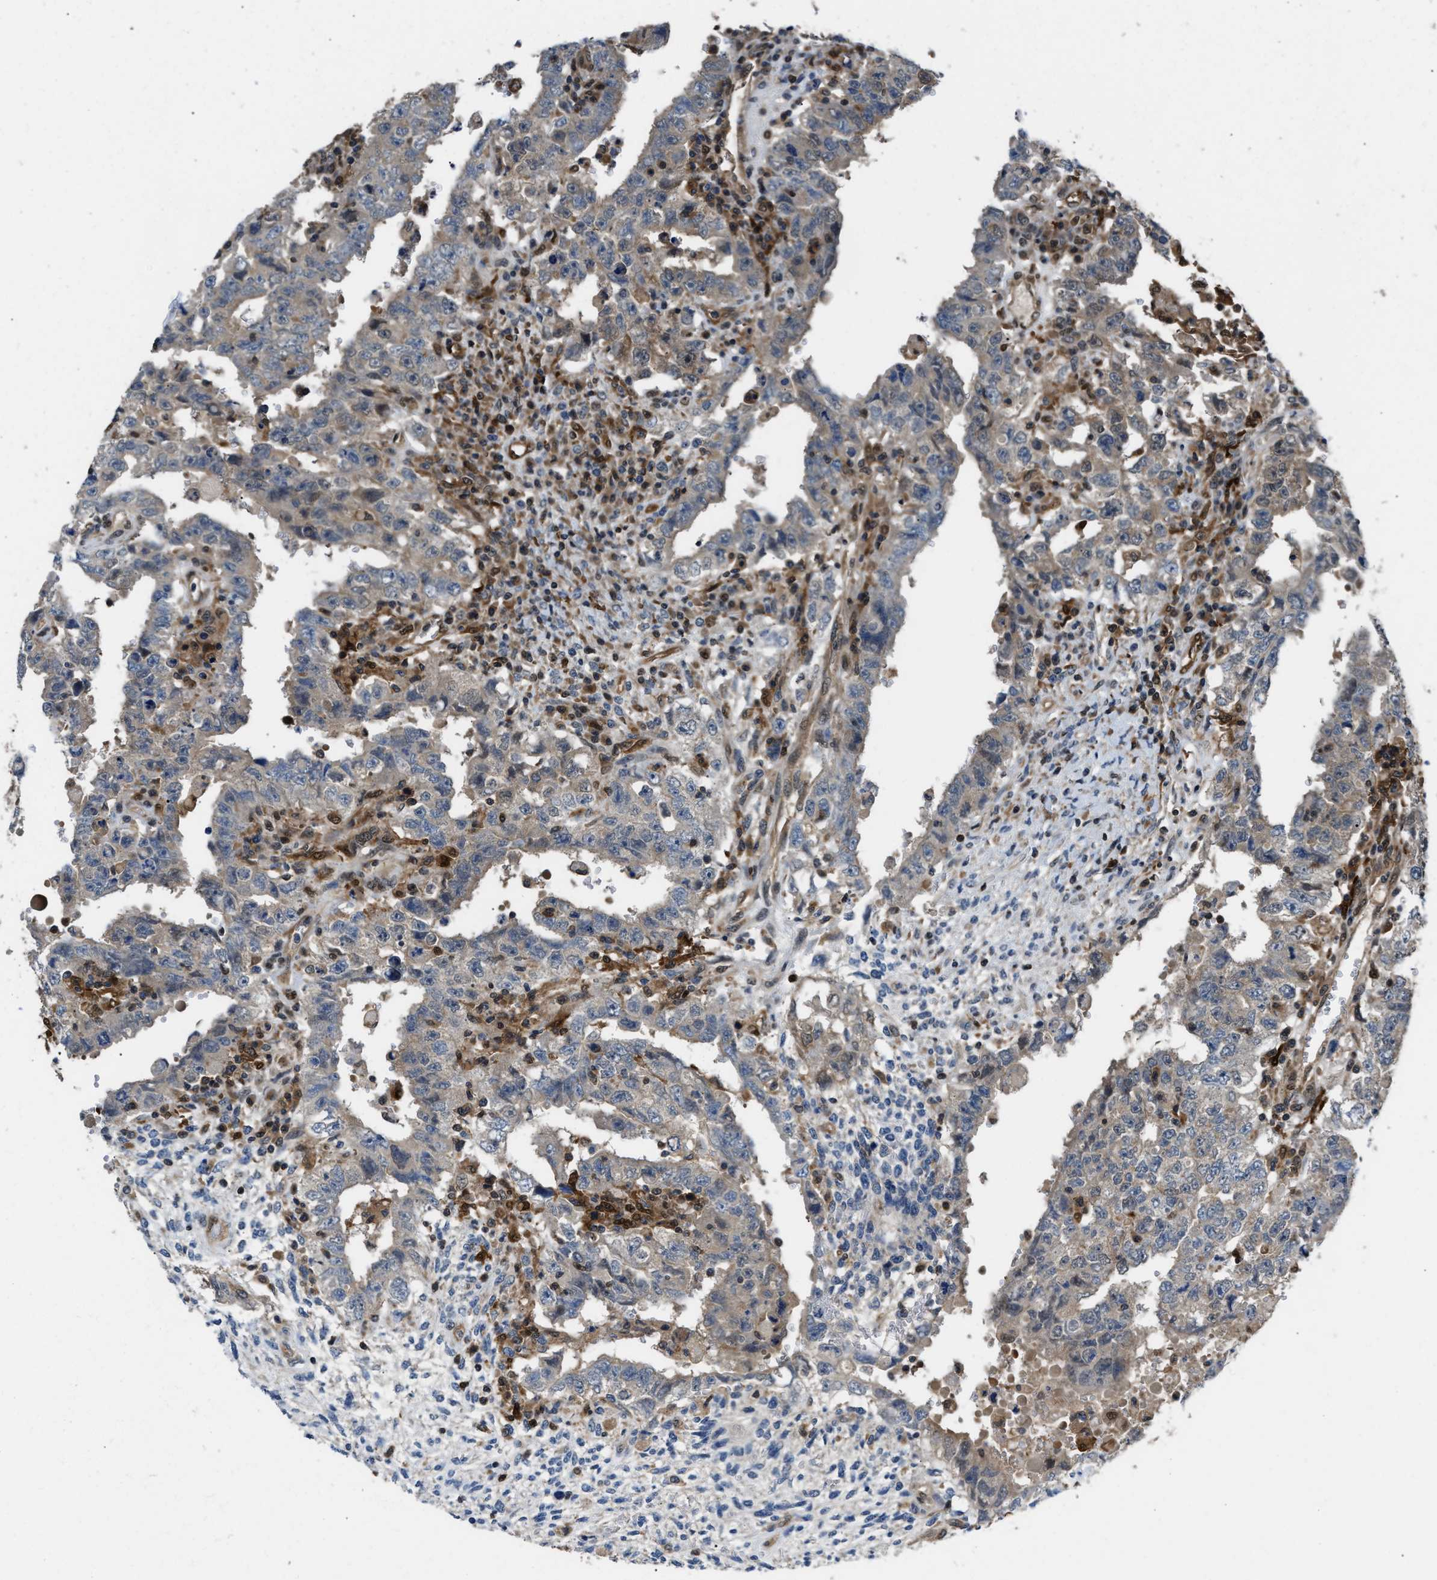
{"staining": {"intensity": "weak", "quantity": ">75%", "location": "cytoplasmic/membranous"}, "tissue": "testis cancer", "cell_type": "Tumor cells", "image_type": "cancer", "snomed": [{"axis": "morphology", "description": "Carcinoma, Embryonal, NOS"}, {"axis": "topography", "description": "Testis"}], "caption": "Weak cytoplasmic/membranous protein expression is appreciated in about >75% of tumor cells in testis embryonal carcinoma.", "gene": "PPA1", "patient": {"sex": "male", "age": 26}}